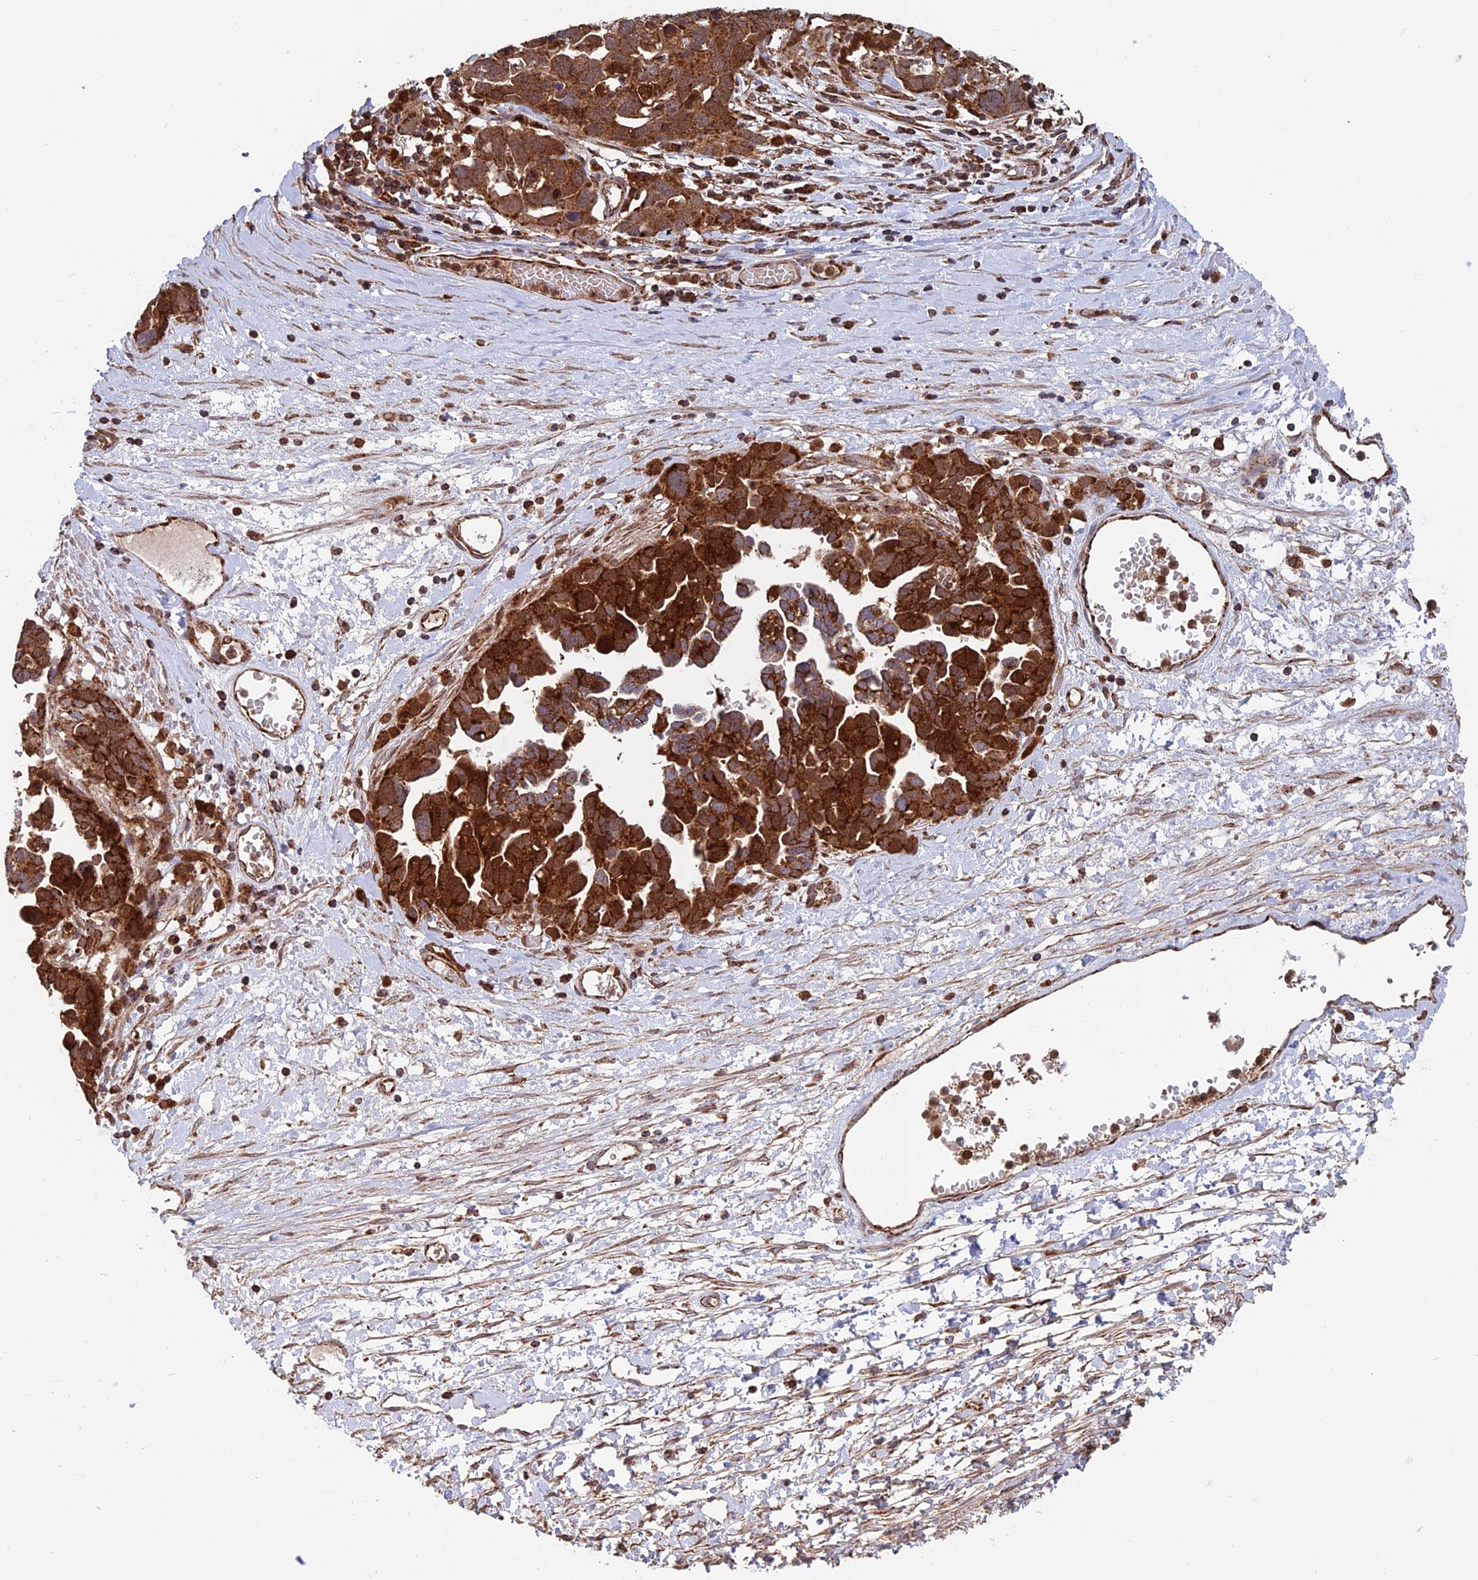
{"staining": {"intensity": "strong", "quantity": ">75%", "location": "cytoplasmic/membranous"}, "tissue": "ovarian cancer", "cell_type": "Tumor cells", "image_type": "cancer", "snomed": [{"axis": "morphology", "description": "Cystadenocarcinoma, serous, NOS"}, {"axis": "topography", "description": "Ovary"}], "caption": "Immunohistochemistry micrograph of serous cystadenocarcinoma (ovarian) stained for a protein (brown), which shows high levels of strong cytoplasmic/membranous expression in approximately >75% of tumor cells.", "gene": "DTYMK", "patient": {"sex": "female", "age": 54}}